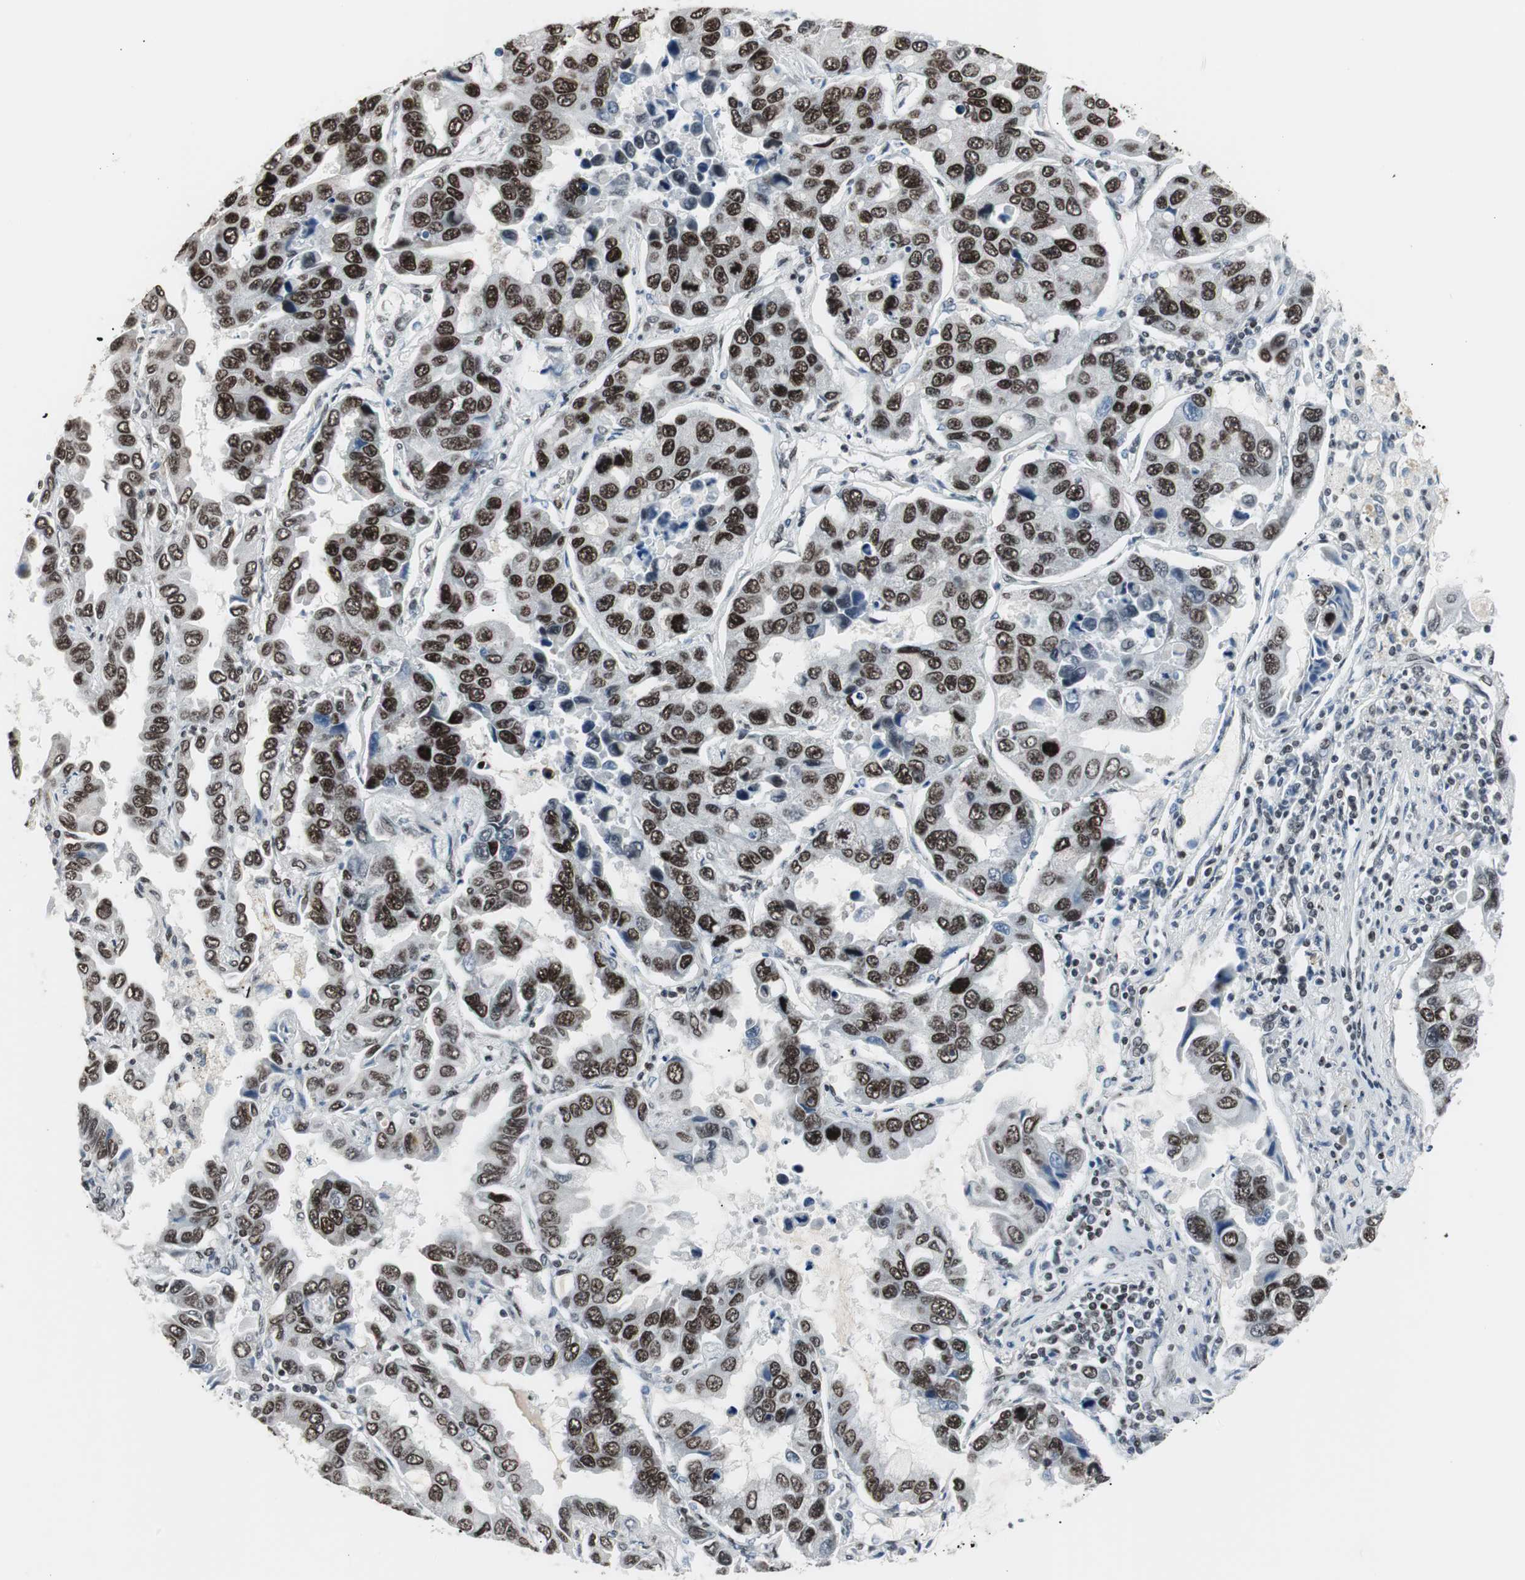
{"staining": {"intensity": "strong", "quantity": ">75%", "location": "nuclear"}, "tissue": "lung cancer", "cell_type": "Tumor cells", "image_type": "cancer", "snomed": [{"axis": "morphology", "description": "Adenocarcinoma, NOS"}, {"axis": "topography", "description": "Lung"}], "caption": "Lung cancer stained with a brown dye demonstrates strong nuclear positive staining in approximately >75% of tumor cells.", "gene": "XRCC1", "patient": {"sex": "male", "age": 64}}